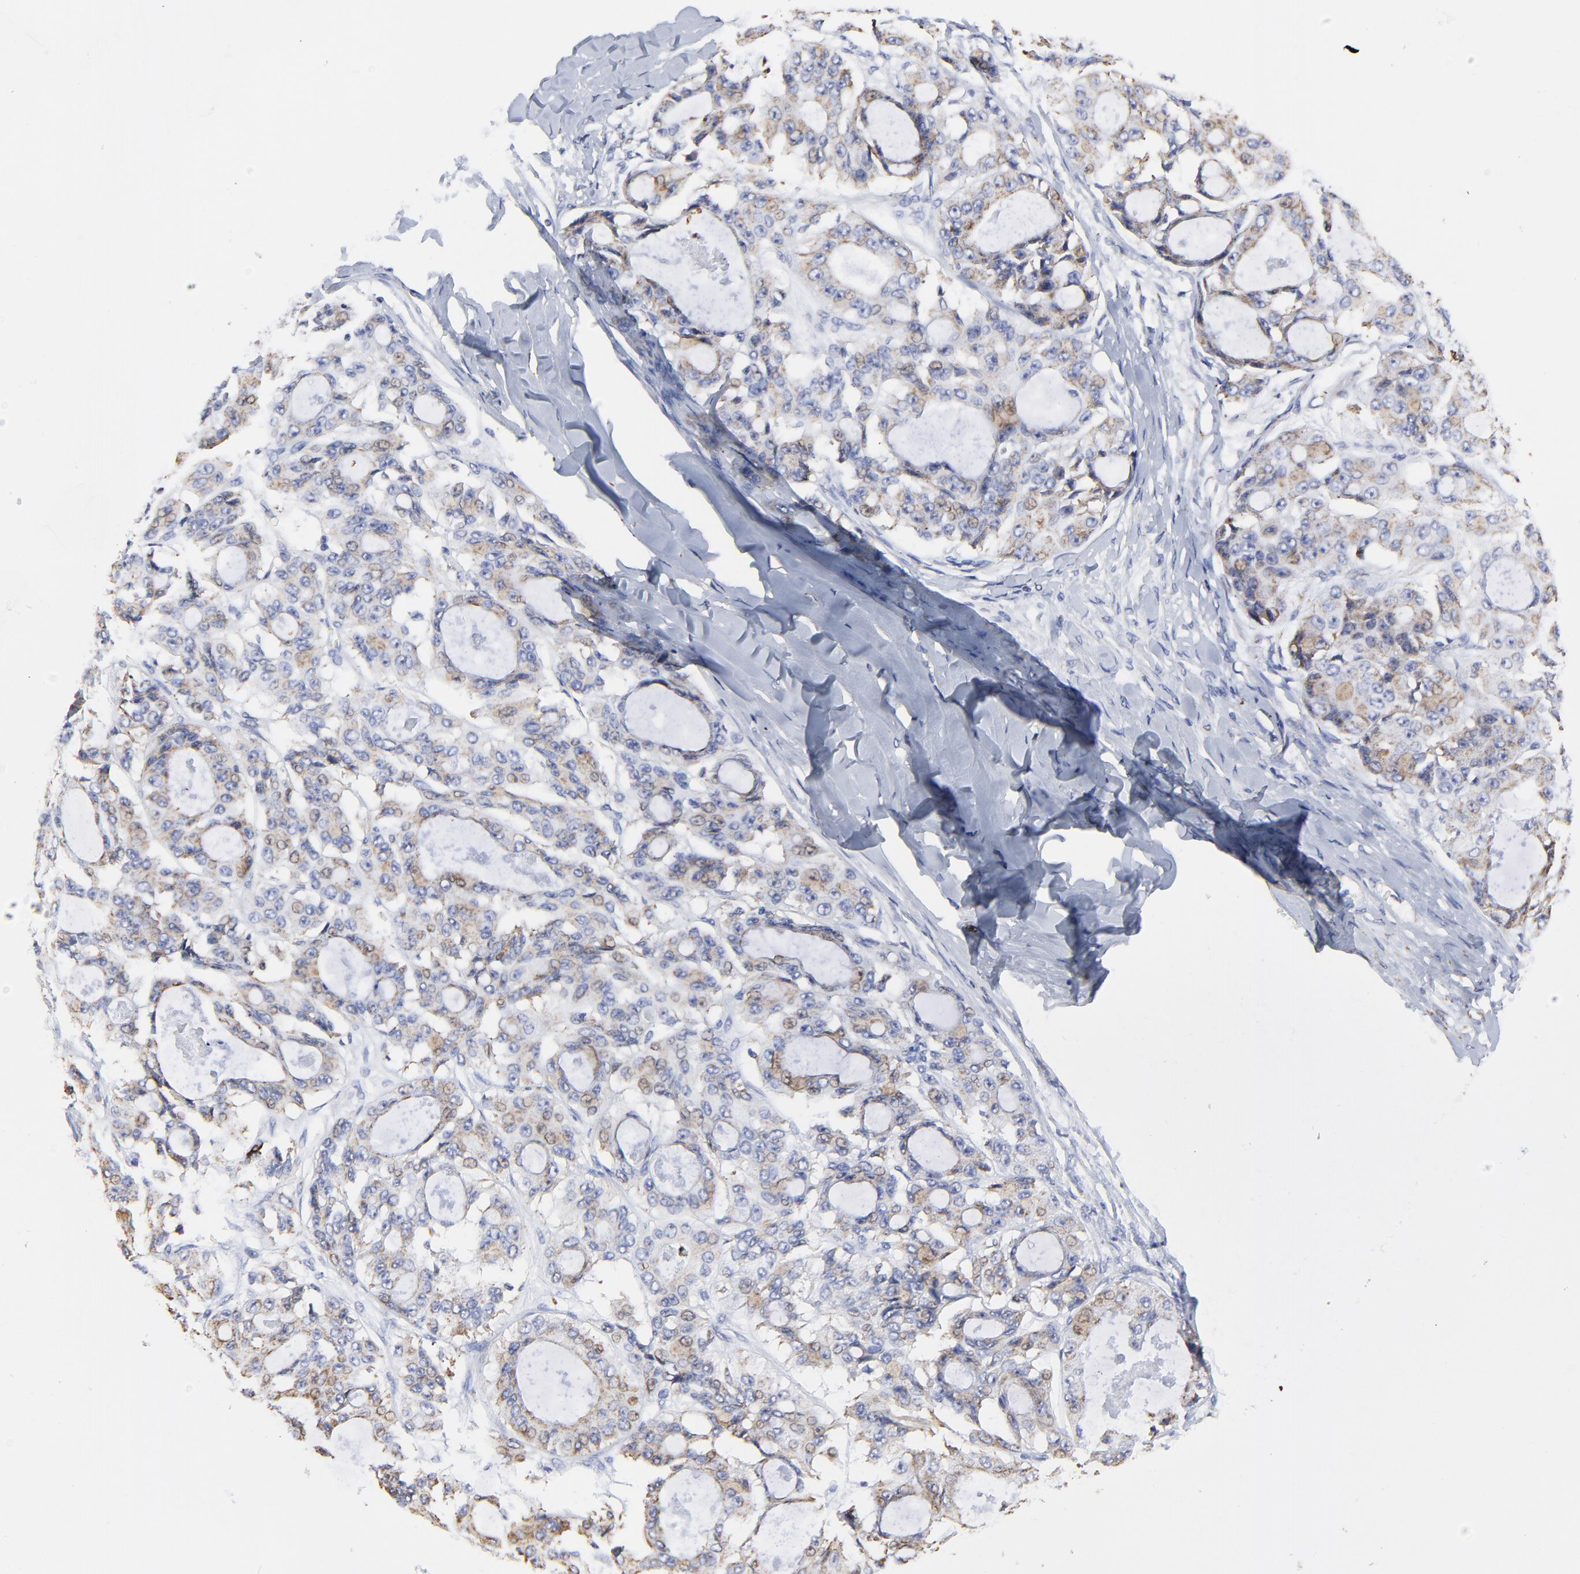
{"staining": {"intensity": "weak", "quantity": "25%-75%", "location": "cytoplasmic/membranous,nuclear"}, "tissue": "ovarian cancer", "cell_type": "Tumor cells", "image_type": "cancer", "snomed": [{"axis": "morphology", "description": "Carcinoma, endometroid"}, {"axis": "topography", "description": "Ovary"}], "caption": "Immunohistochemical staining of ovarian endometroid carcinoma displays low levels of weak cytoplasmic/membranous and nuclear protein expression in approximately 25%-75% of tumor cells.", "gene": "PINK1", "patient": {"sex": "female", "age": 61}}